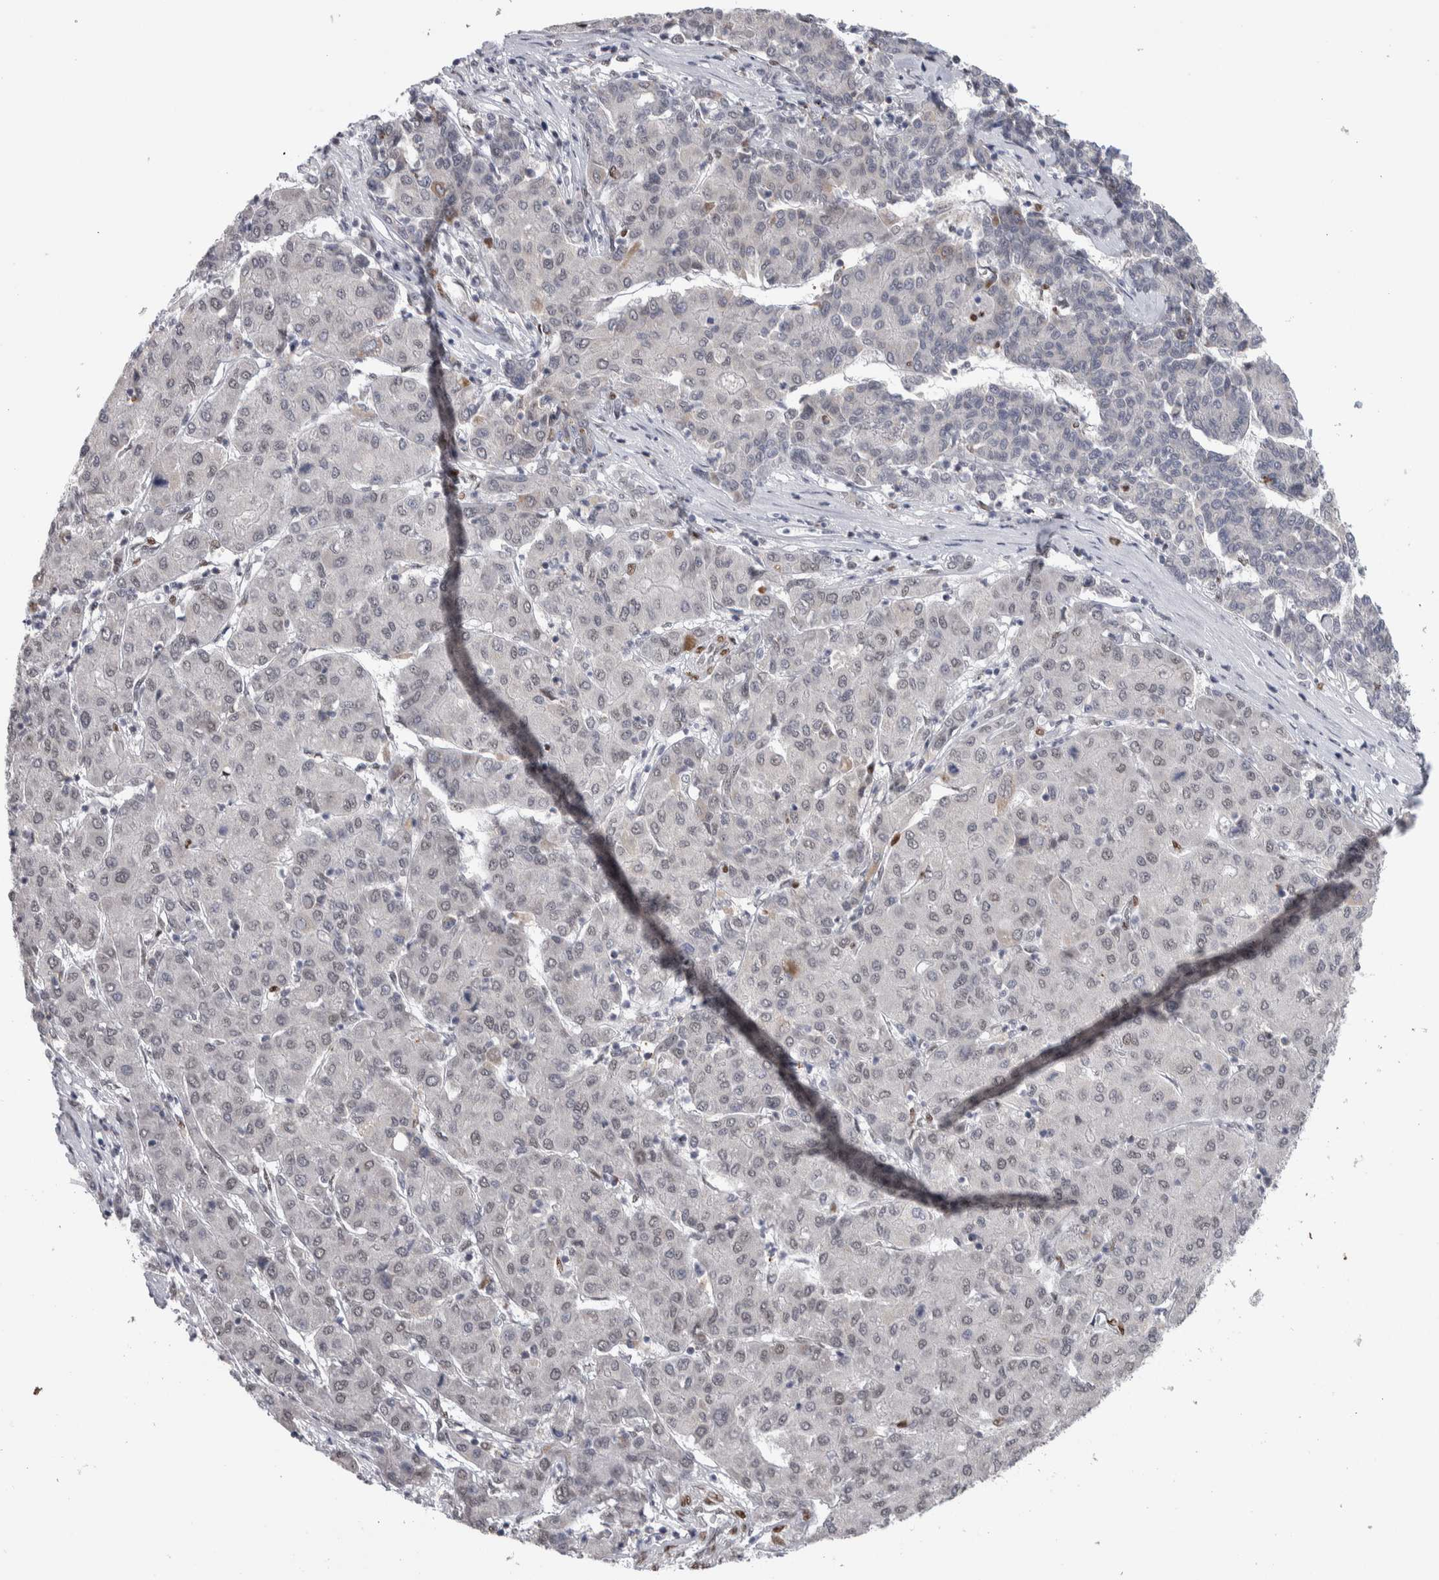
{"staining": {"intensity": "negative", "quantity": "none", "location": "none"}, "tissue": "liver cancer", "cell_type": "Tumor cells", "image_type": "cancer", "snomed": [{"axis": "morphology", "description": "Carcinoma, Hepatocellular, NOS"}, {"axis": "topography", "description": "Liver"}], "caption": "Liver cancer (hepatocellular carcinoma) stained for a protein using immunohistochemistry (IHC) exhibits no staining tumor cells.", "gene": "HEXIM2", "patient": {"sex": "male", "age": 65}}